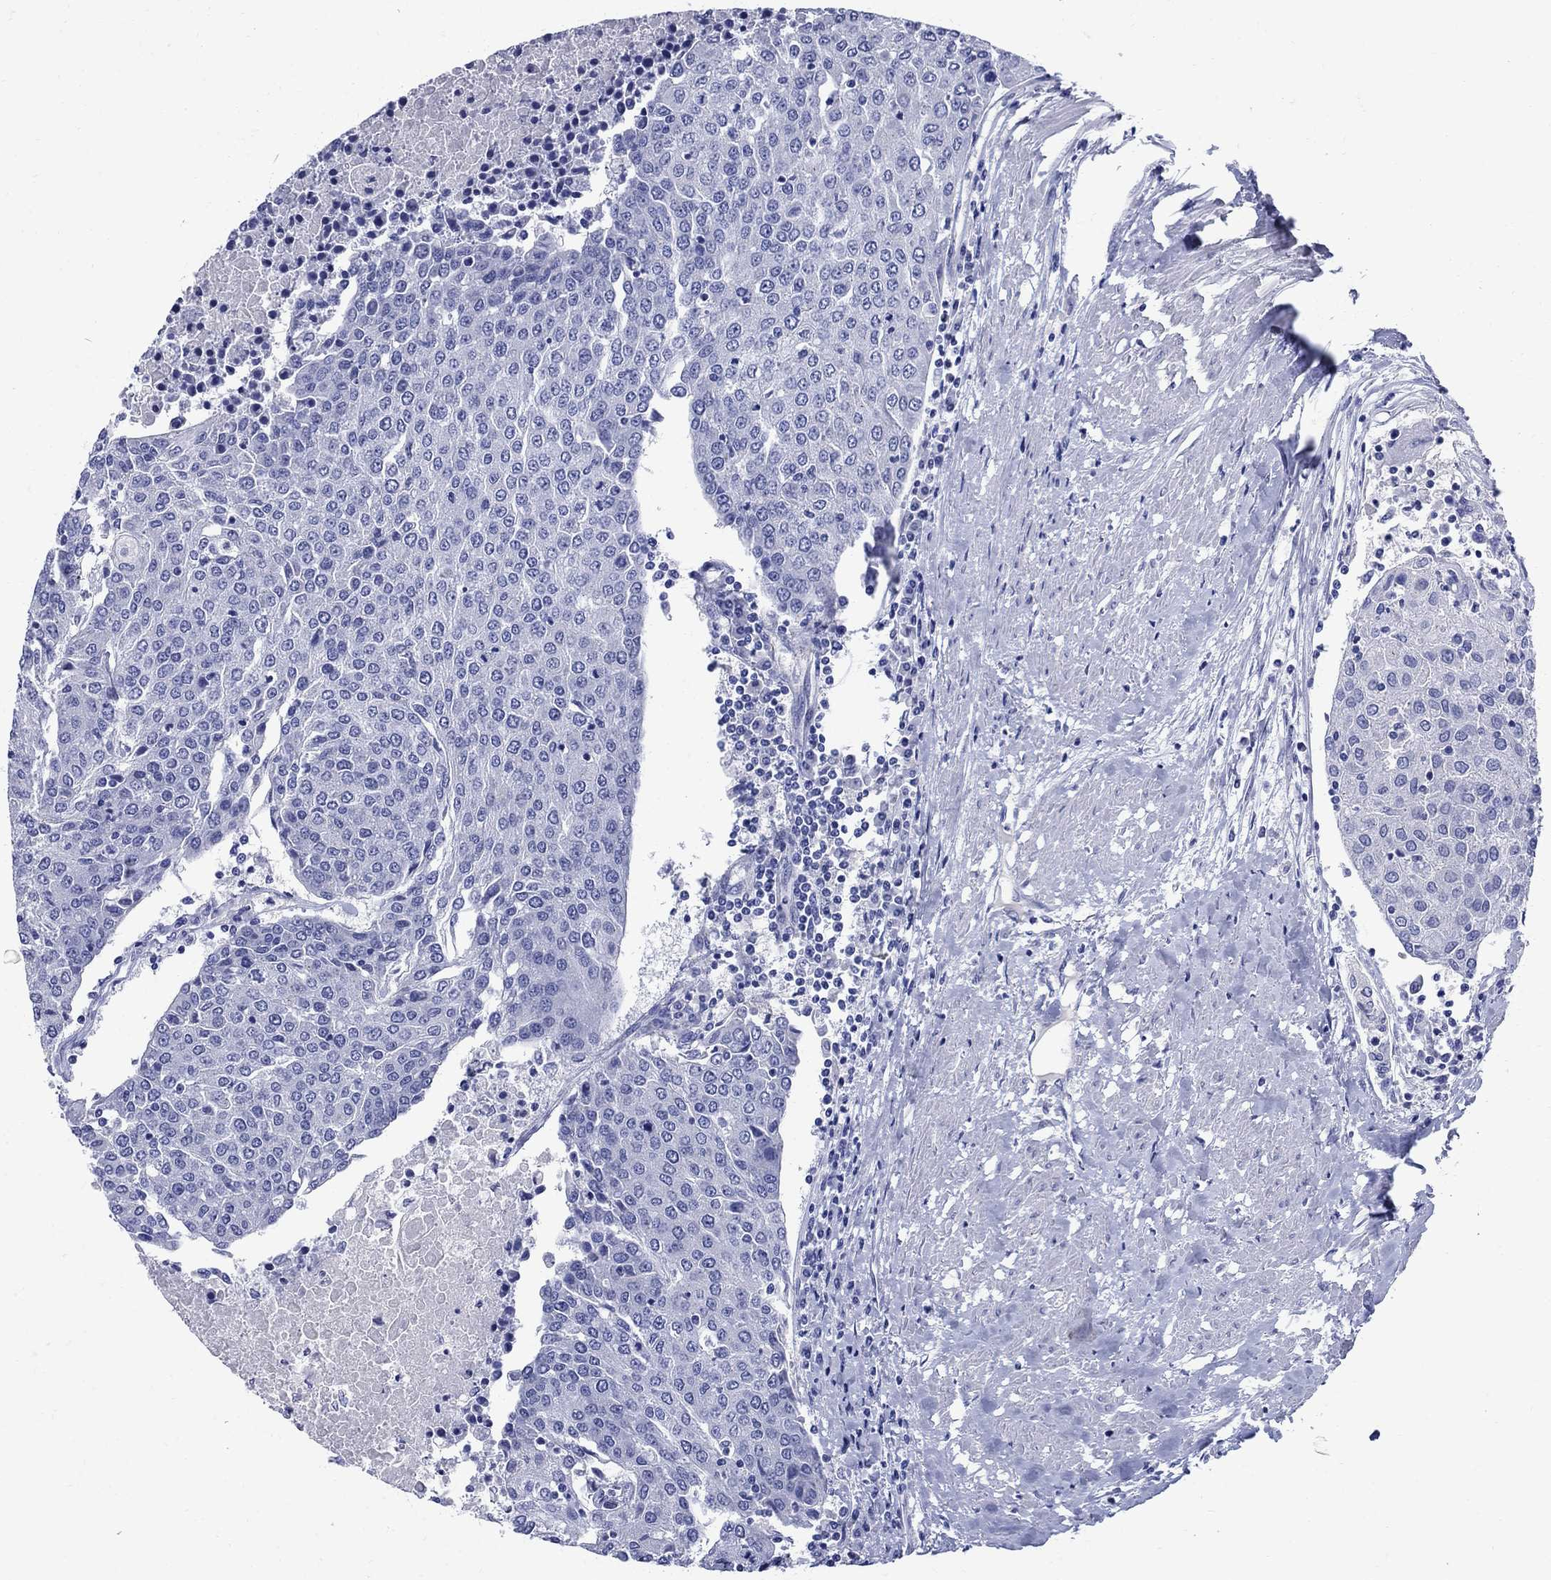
{"staining": {"intensity": "negative", "quantity": "none", "location": "none"}, "tissue": "urothelial cancer", "cell_type": "Tumor cells", "image_type": "cancer", "snomed": [{"axis": "morphology", "description": "Urothelial carcinoma, High grade"}, {"axis": "topography", "description": "Urinary bladder"}], "caption": "Tumor cells are negative for brown protein staining in high-grade urothelial carcinoma. (Brightfield microscopy of DAB immunohistochemistry (IHC) at high magnification).", "gene": "SMCP", "patient": {"sex": "female", "age": 85}}